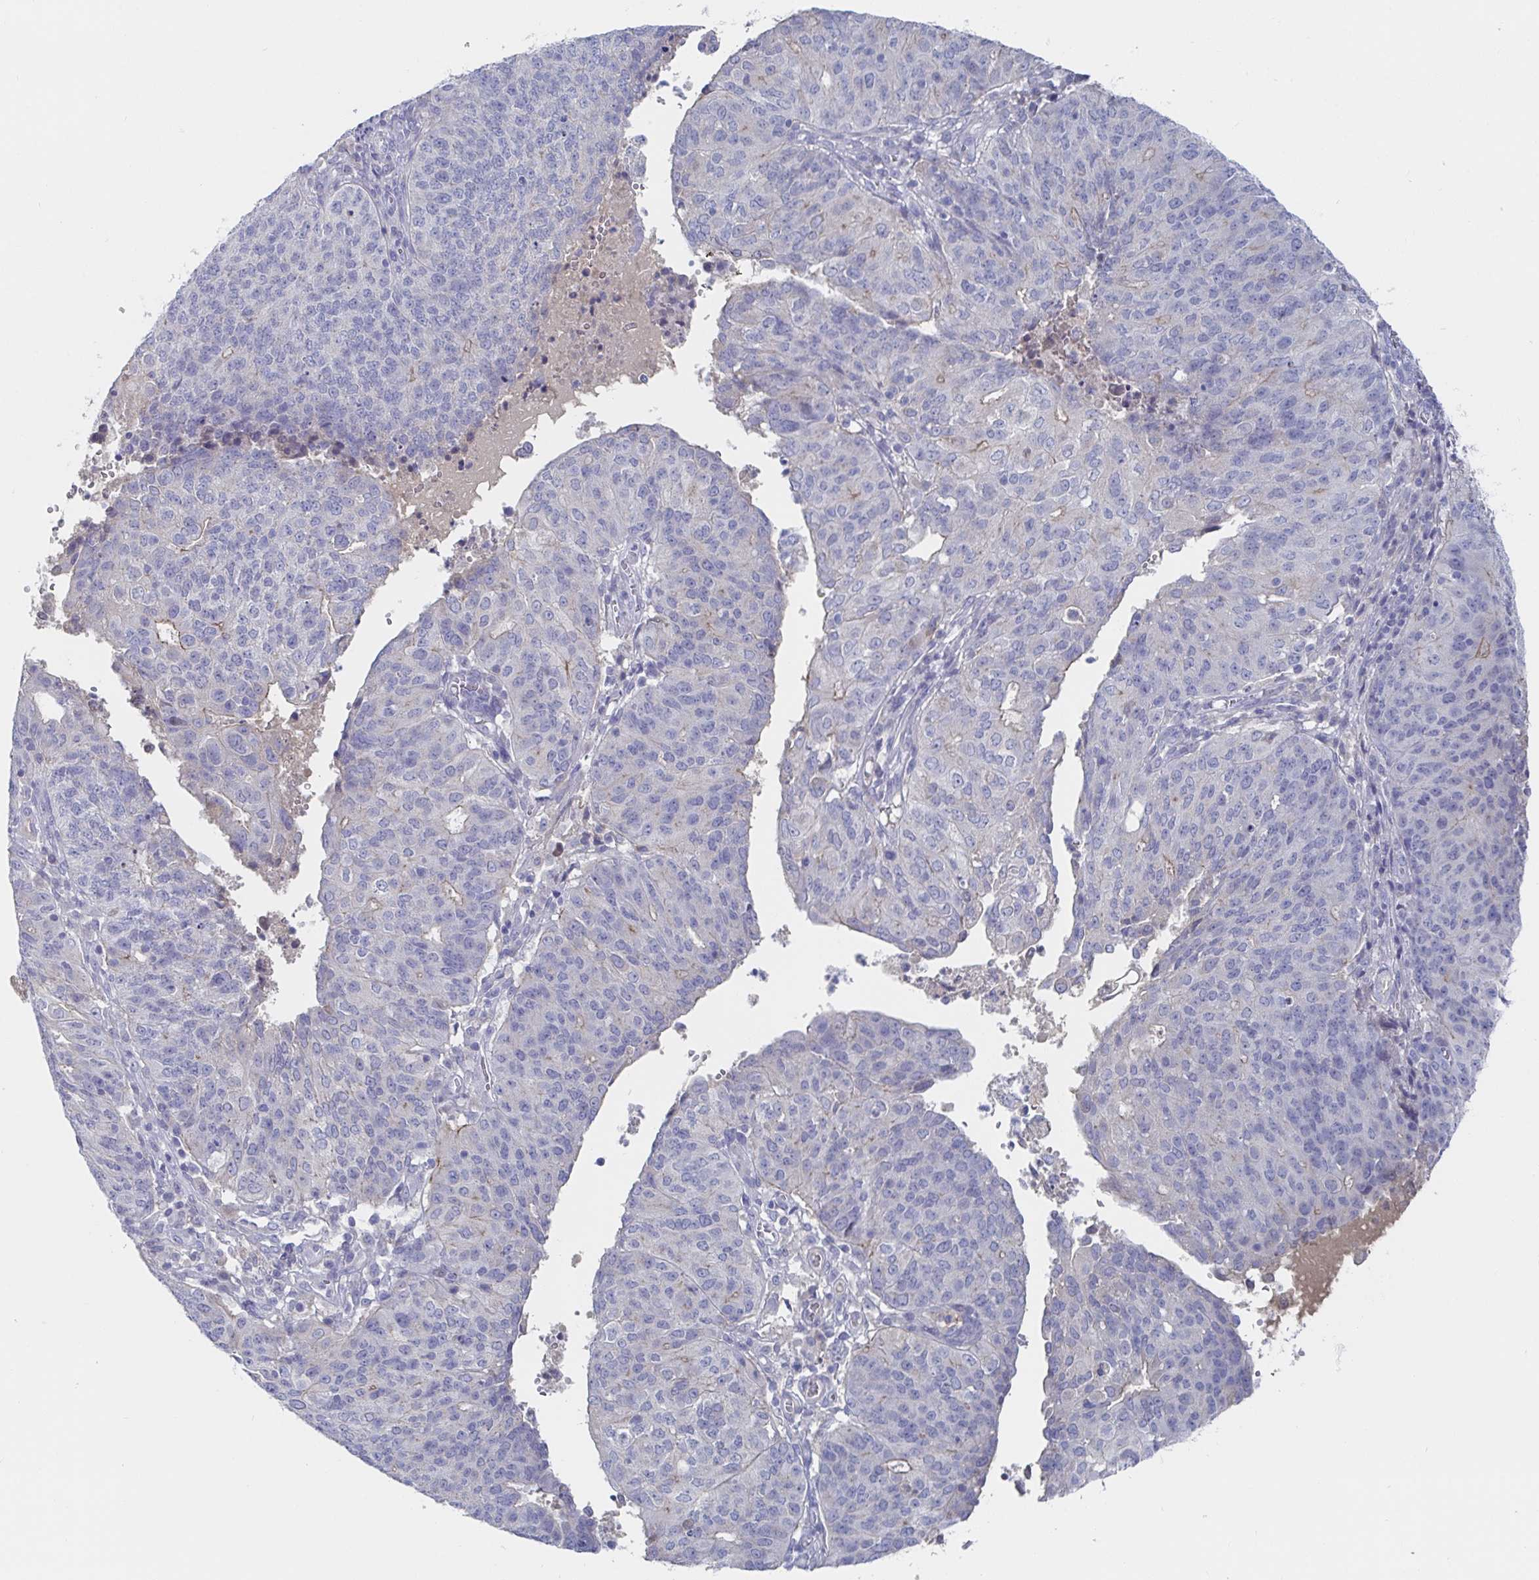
{"staining": {"intensity": "negative", "quantity": "none", "location": "none"}, "tissue": "endometrial cancer", "cell_type": "Tumor cells", "image_type": "cancer", "snomed": [{"axis": "morphology", "description": "Adenocarcinoma, NOS"}, {"axis": "topography", "description": "Endometrium"}], "caption": "Tumor cells are negative for brown protein staining in endometrial cancer.", "gene": "ZNF430", "patient": {"sex": "female", "age": 82}}